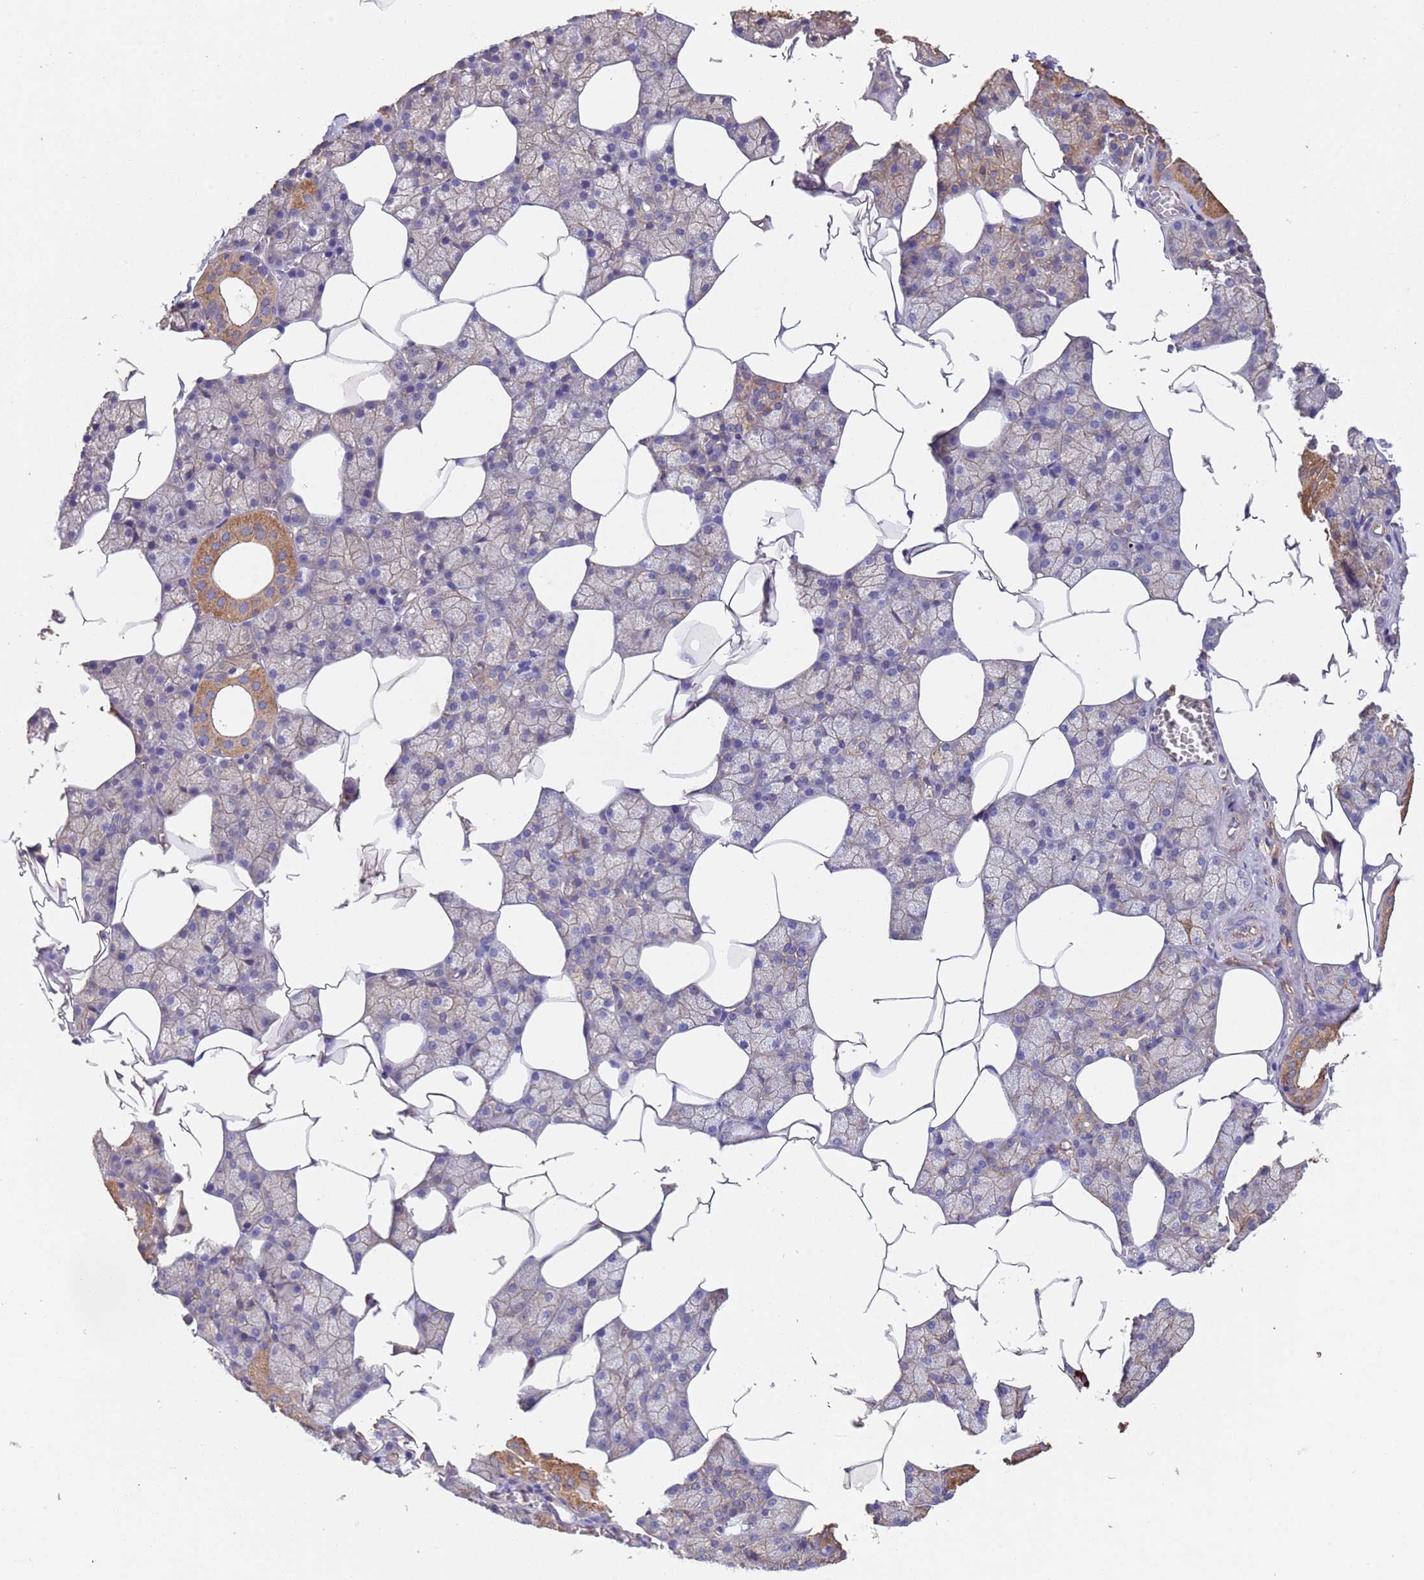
{"staining": {"intensity": "moderate", "quantity": "25%-75%", "location": "cytoplasmic/membranous"}, "tissue": "salivary gland", "cell_type": "Glandular cells", "image_type": "normal", "snomed": [{"axis": "morphology", "description": "Normal tissue, NOS"}, {"axis": "topography", "description": "Salivary gland"}], "caption": "IHC micrograph of unremarkable human salivary gland stained for a protein (brown), which exhibits medium levels of moderate cytoplasmic/membranous positivity in about 25%-75% of glandular cells.", "gene": "MTX3", "patient": {"sex": "male", "age": 62}}